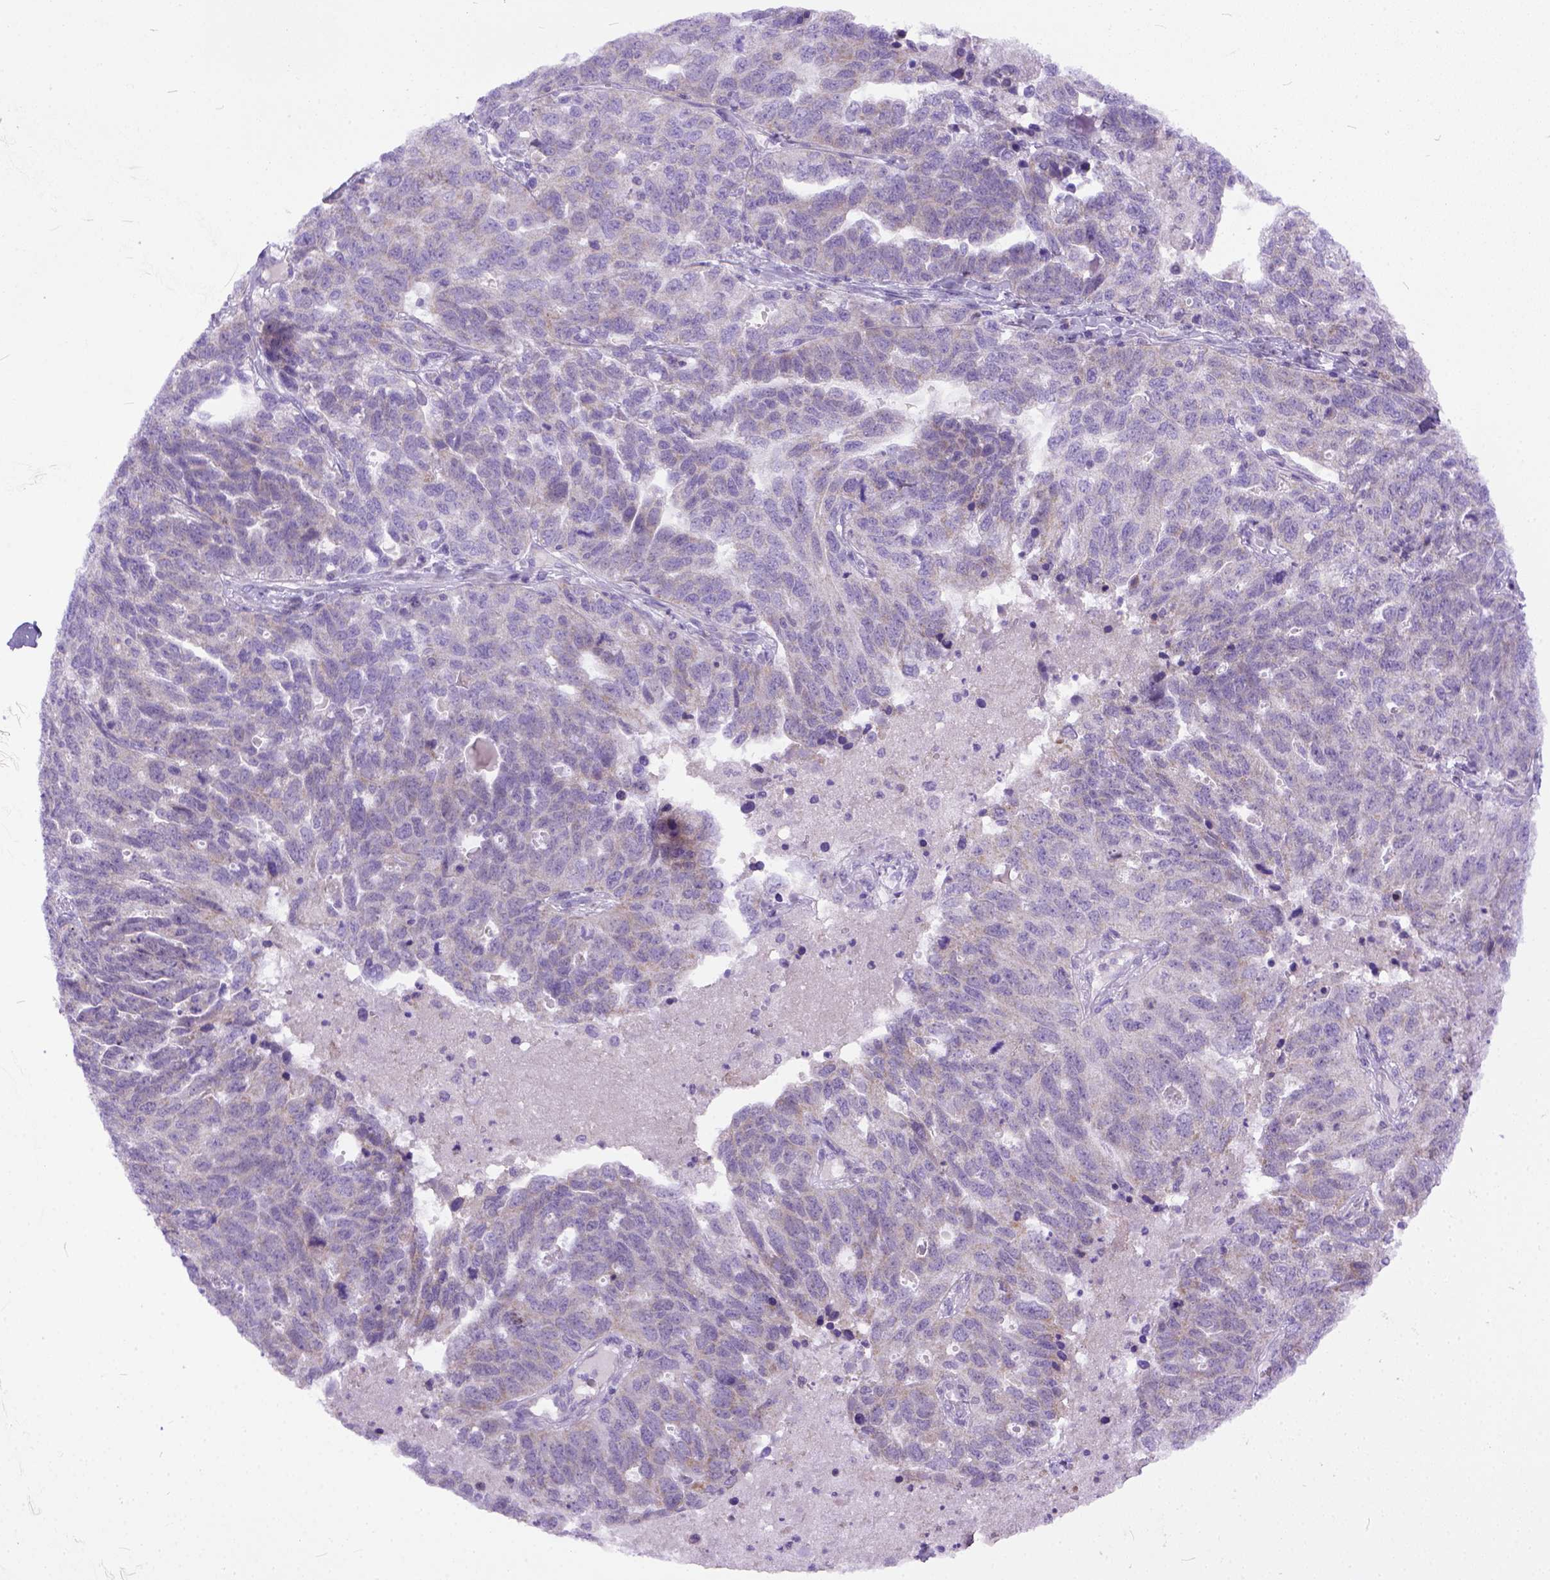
{"staining": {"intensity": "negative", "quantity": "none", "location": "none"}, "tissue": "ovarian cancer", "cell_type": "Tumor cells", "image_type": "cancer", "snomed": [{"axis": "morphology", "description": "Cystadenocarcinoma, serous, NOS"}, {"axis": "topography", "description": "Ovary"}], "caption": "A high-resolution micrograph shows immunohistochemistry staining of ovarian cancer (serous cystadenocarcinoma), which demonstrates no significant staining in tumor cells.", "gene": "PLK5", "patient": {"sex": "female", "age": 71}}